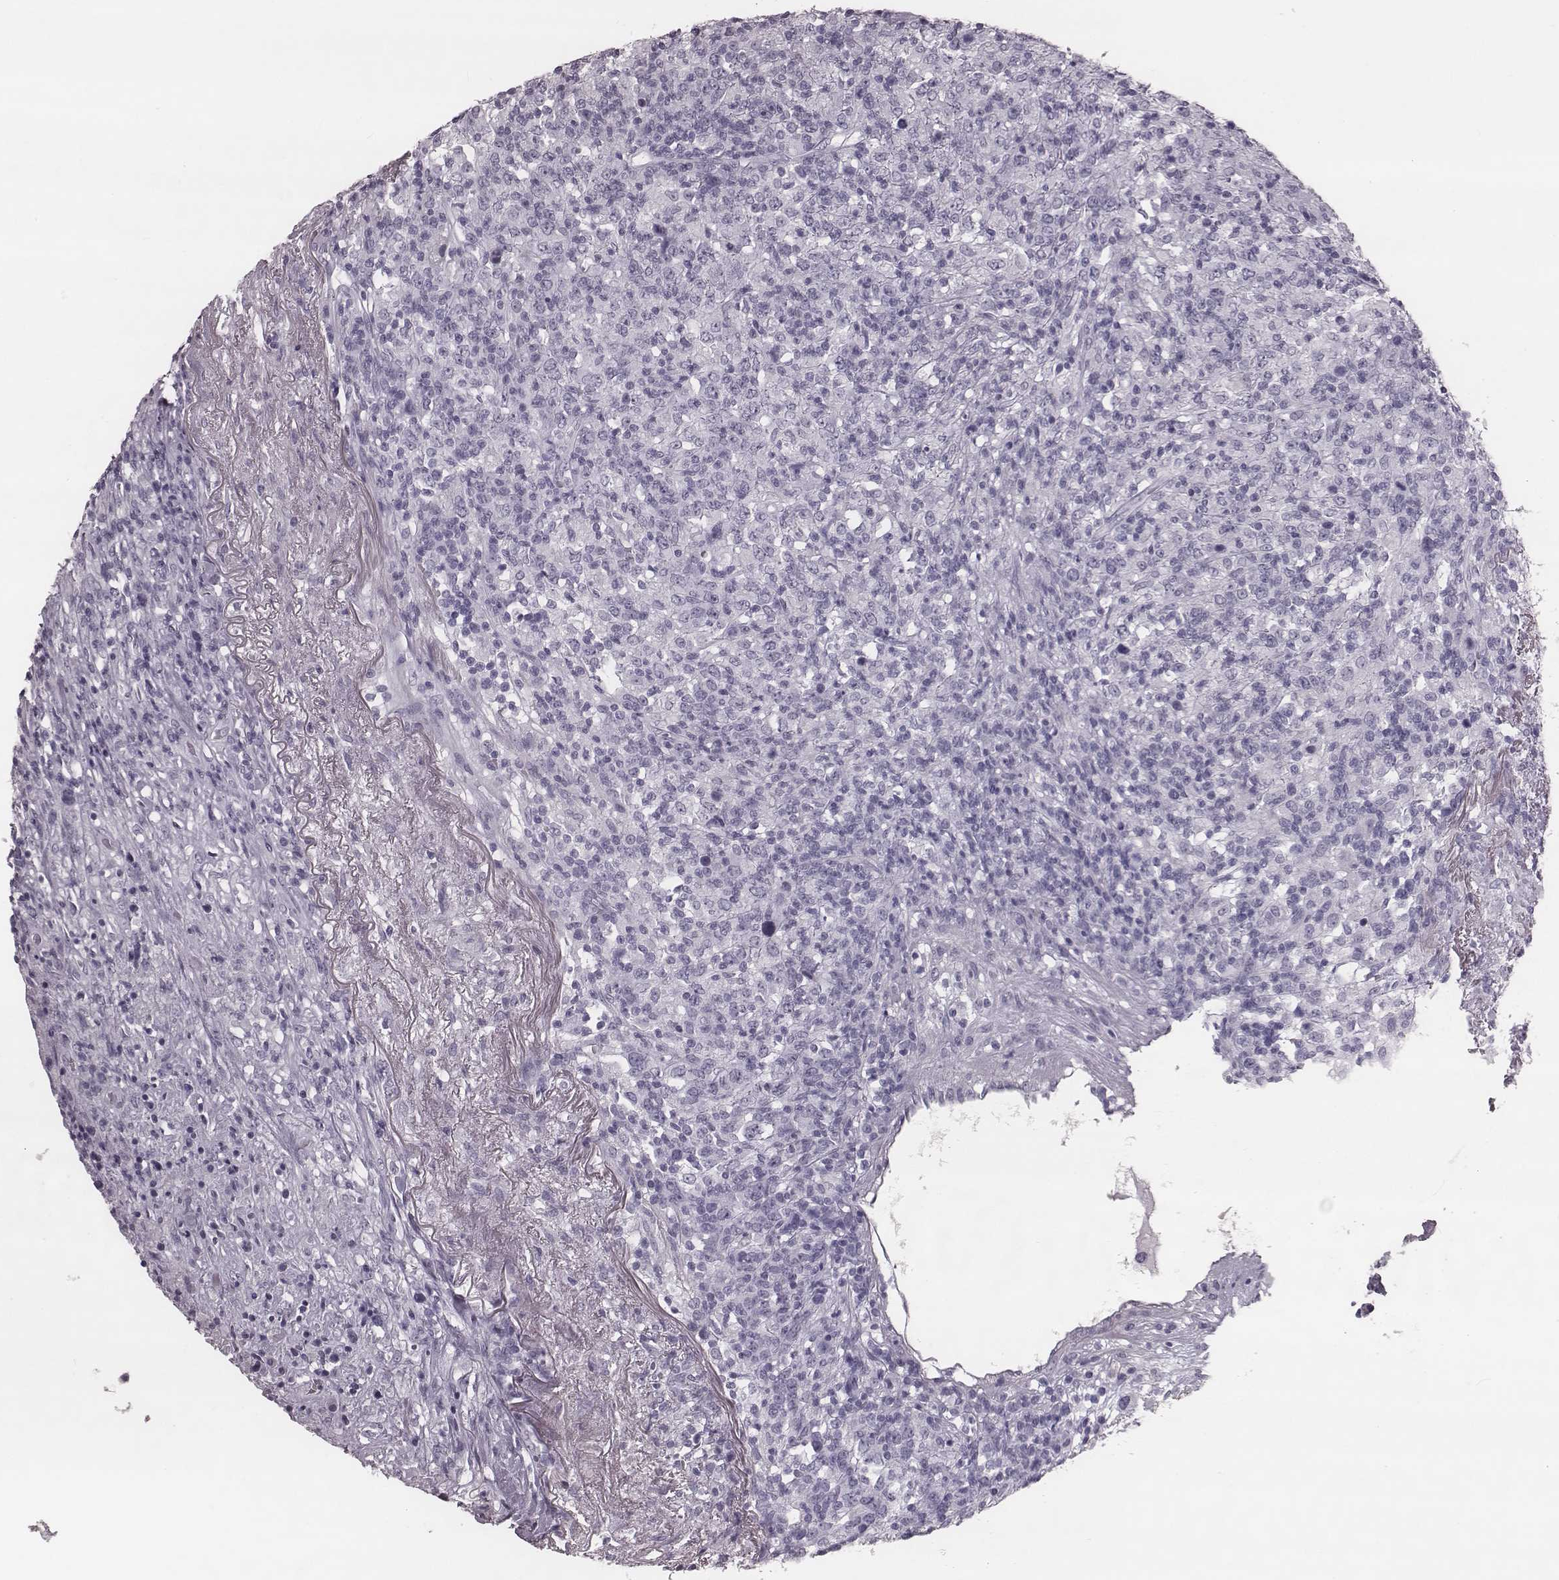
{"staining": {"intensity": "negative", "quantity": "none", "location": "none"}, "tissue": "lymphoma", "cell_type": "Tumor cells", "image_type": "cancer", "snomed": [{"axis": "morphology", "description": "Malignant lymphoma, non-Hodgkin's type, High grade"}, {"axis": "topography", "description": "Lung"}], "caption": "Histopathology image shows no protein expression in tumor cells of lymphoma tissue. (DAB IHC with hematoxylin counter stain).", "gene": "KRT74", "patient": {"sex": "male", "age": 79}}